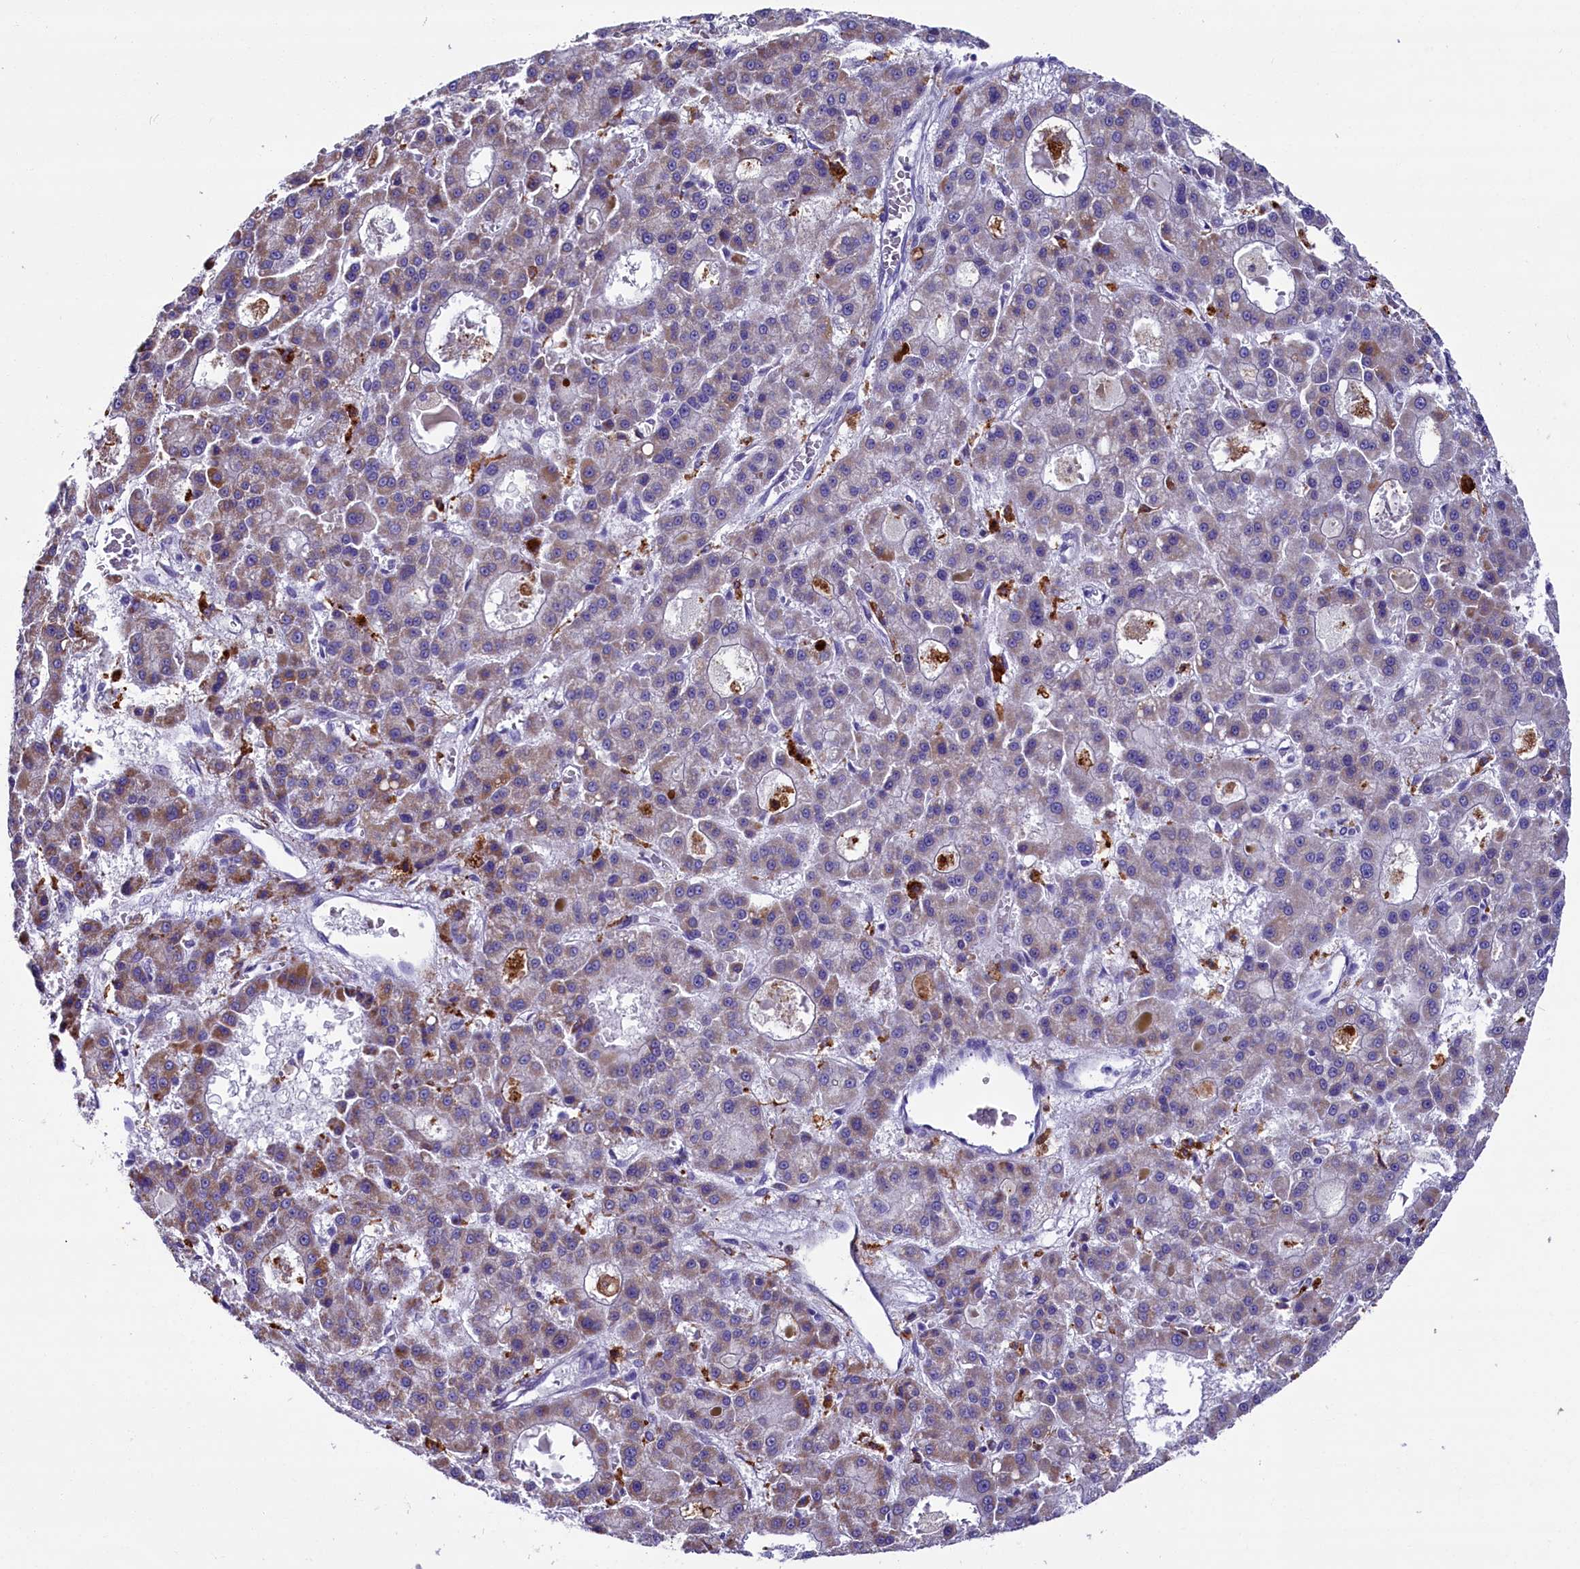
{"staining": {"intensity": "moderate", "quantity": "<25%", "location": "cytoplasmic/membranous"}, "tissue": "liver cancer", "cell_type": "Tumor cells", "image_type": "cancer", "snomed": [{"axis": "morphology", "description": "Carcinoma, Hepatocellular, NOS"}, {"axis": "topography", "description": "Liver"}], "caption": "A brown stain shows moderate cytoplasmic/membranous staining of a protein in liver cancer (hepatocellular carcinoma) tumor cells.", "gene": "IL20RA", "patient": {"sex": "male", "age": 70}}